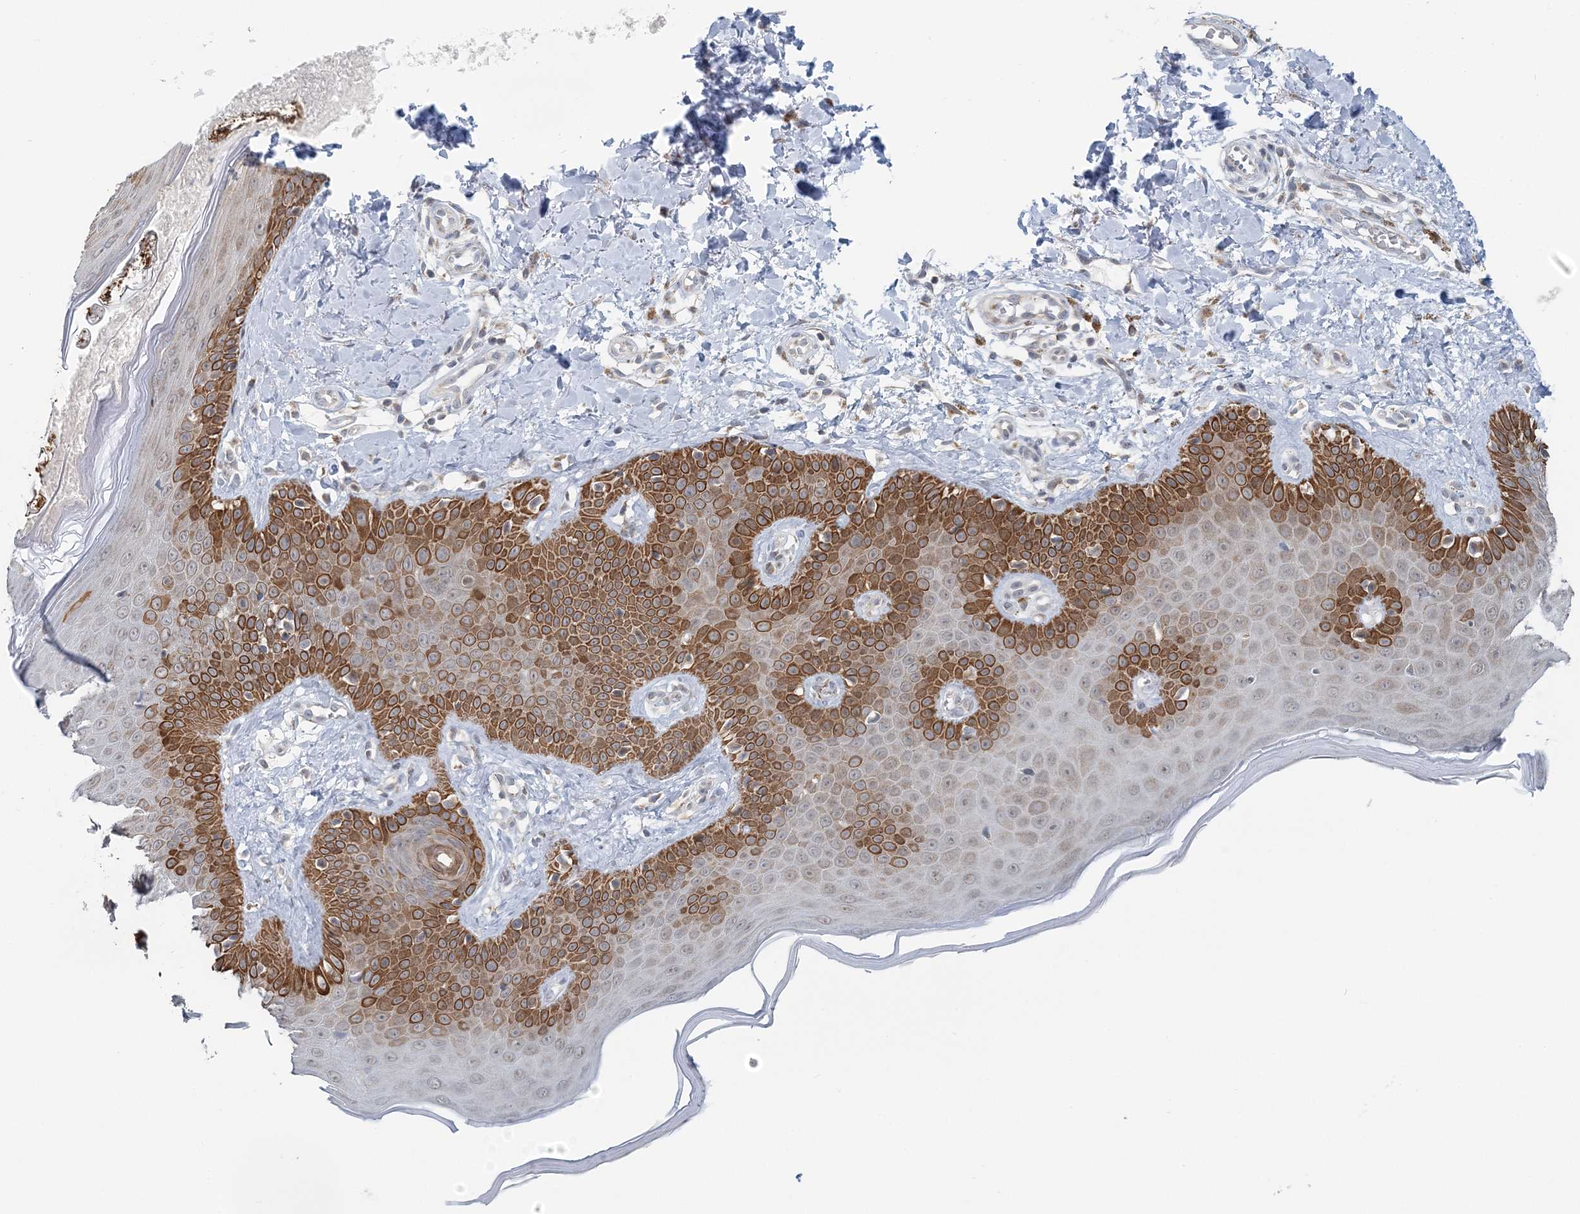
{"staining": {"intensity": "moderate", "quantity": ">75%", "location": "cytoplasmic/membranous"}, "tissue": "skin", "cell_type": "Fibroblasts", "image_type": "normal", "snomed": [{"axis": "morphology", "description": "Normal tissue, NOS"}, {"axis": "topography", "description": "Skin"}], "caption": "Benign skin demonstrates moderate cytoplasmic/membranous expression in approximately >75% of fibroblasts The staining is performed using DAB brown chromogen to label protein expression. The nuclei are counter-stained blue using hematoxylin..", "gene": "RNF150", "patient": {"sex": "male", "age": 52}}